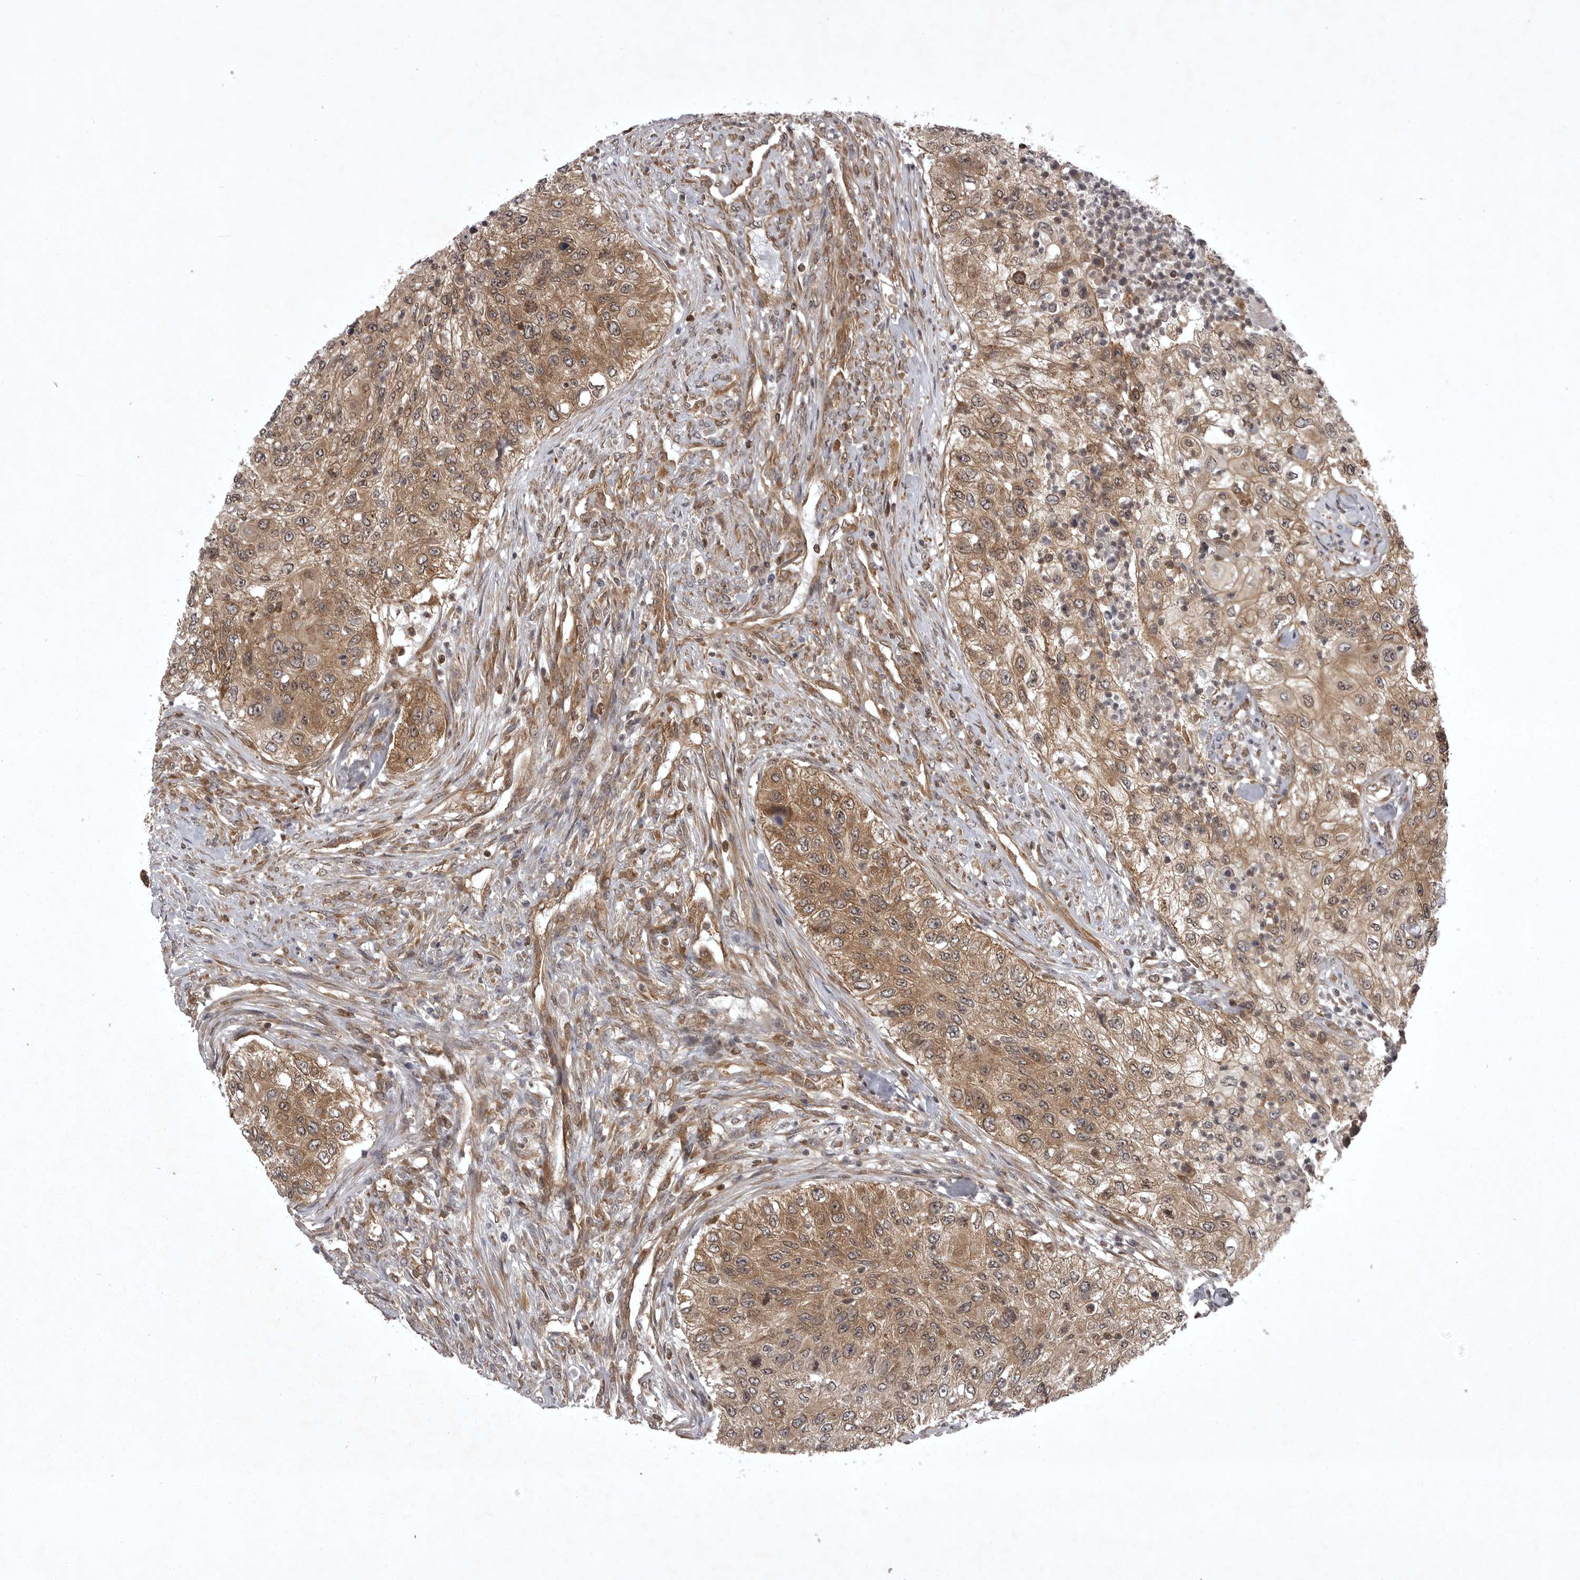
{"staining": {"intensity": "moderate", "quantity": ">75%", "location": "cytoplasmic/membranous"}, "tissue": "urothelial cancer", "cell_type": "Tumor cells", "image_type": "cancer", "snomed": [{"axis": "morphology", "description": "Urothelial carcinoma, High grade"}, {"axis": "topography", "description": "Urinary bladder"}], "caption": "DAB (3,3'-diaminobenzidine) immunohistochemical staining of human high-grade urothelial carcinoma exhibits moderate cytoplasmic/membranous protein staining in about >75% of tumor cells. (brown staining indicates protein expression, while blue staining denotes nuclei).", "gene": "STK24", "patient": {"sex": "female", "age": 60}}